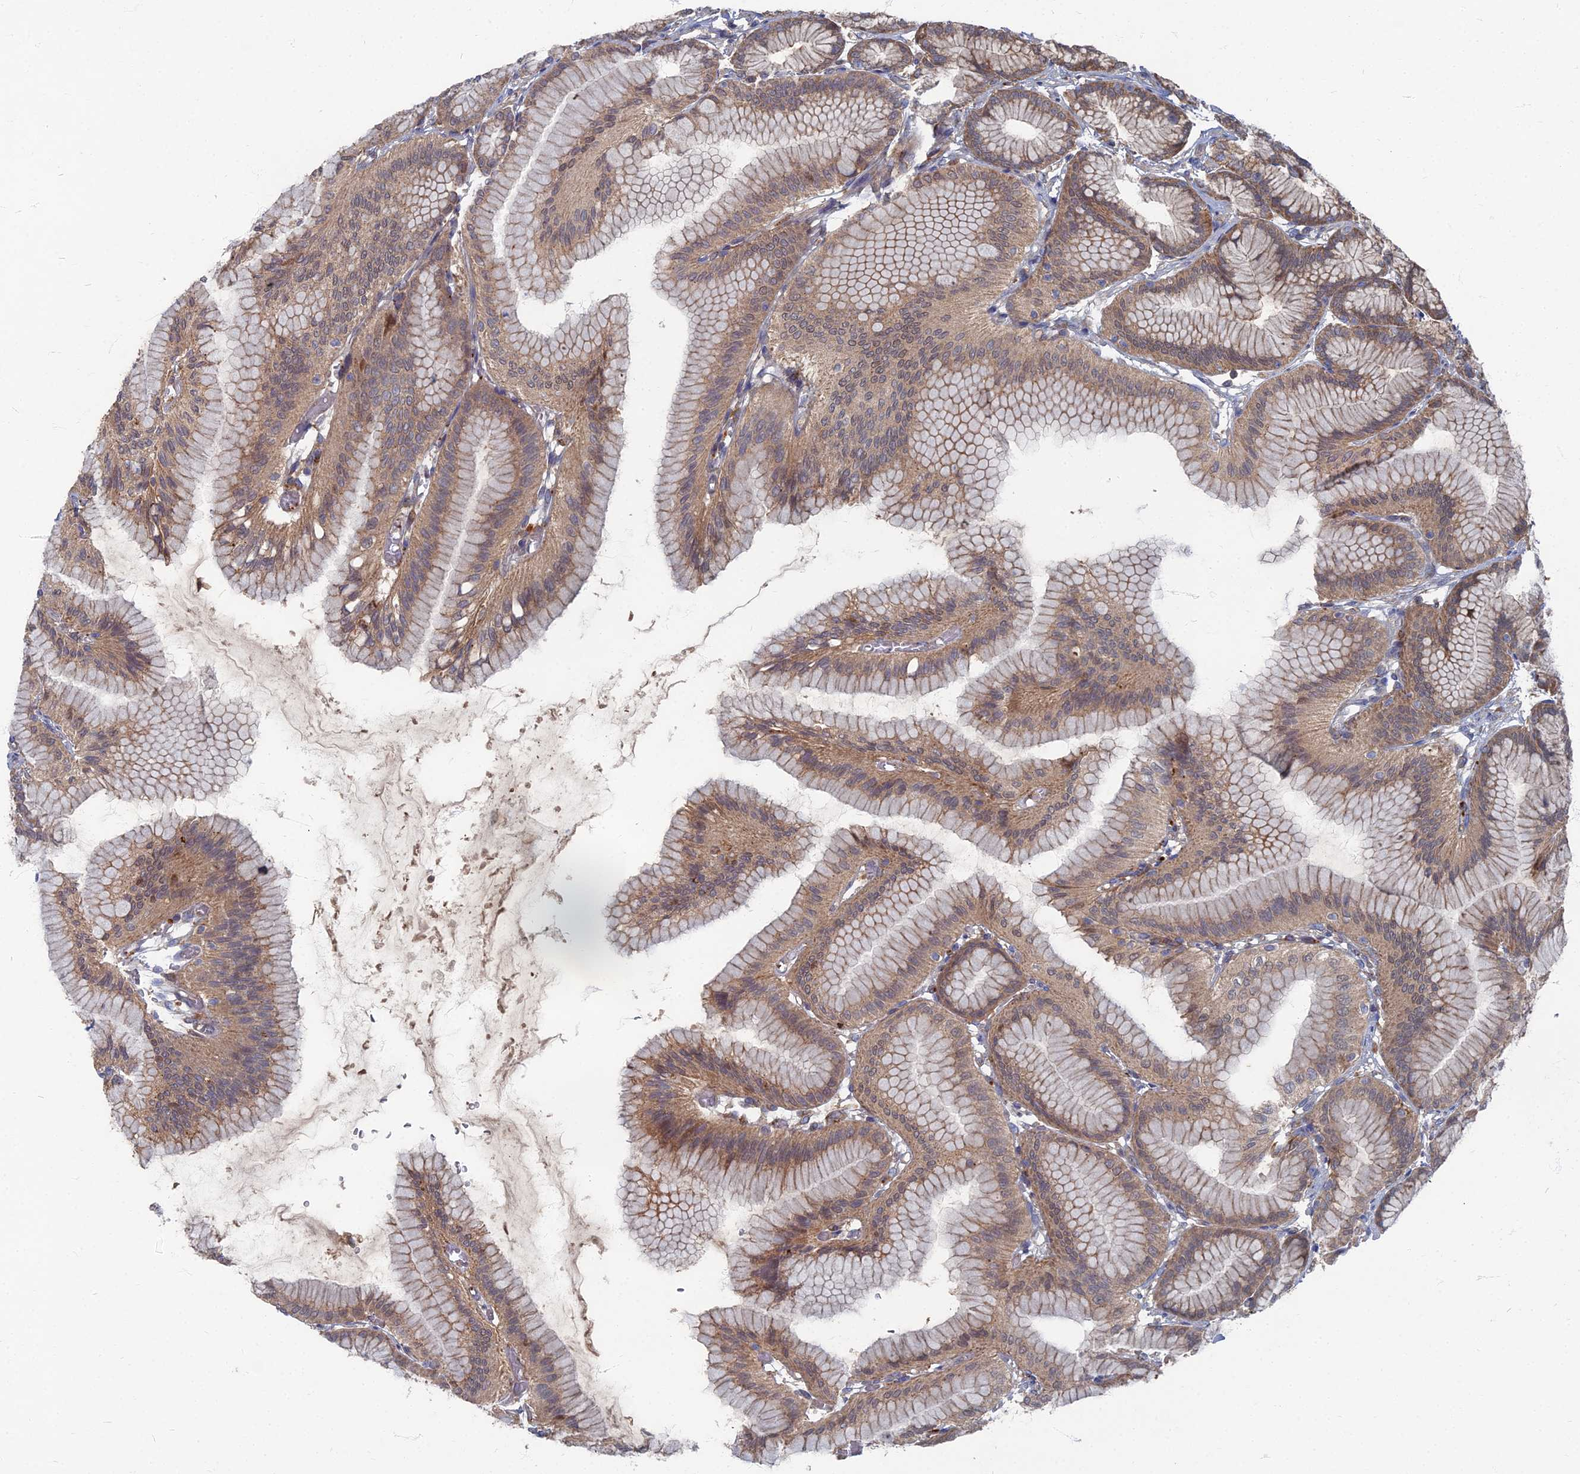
{"staining": {"intensity": "strong", "quantity": ">75%", "location": "cytoplasmic/membranous,nuclear"}, "tissue": "stomach", "cell_type": "Glandular cells", "image_type": "normal", "snomed": [{"axis": "morphology", "description": "Normal tissue, NOS"}, {"axis": "morphology", "description": "Adenocarcinoma, NOS"}, {"axis": "morphology", "description": "Adenocarcinoma, High grade"}, {"axis": "topography", "description": "Stomach, upper"}, {"axis": "topography", "description": "Stomach"}], "caption": "About >75% of glandular cells in benign stomach reveal strong cytoplasmic/membranous,nuclear protein positivity as visualized by brown immunohistochemical staining.", "gene": "PPCDC", "patient": {"sex": "female", "age": 65}}